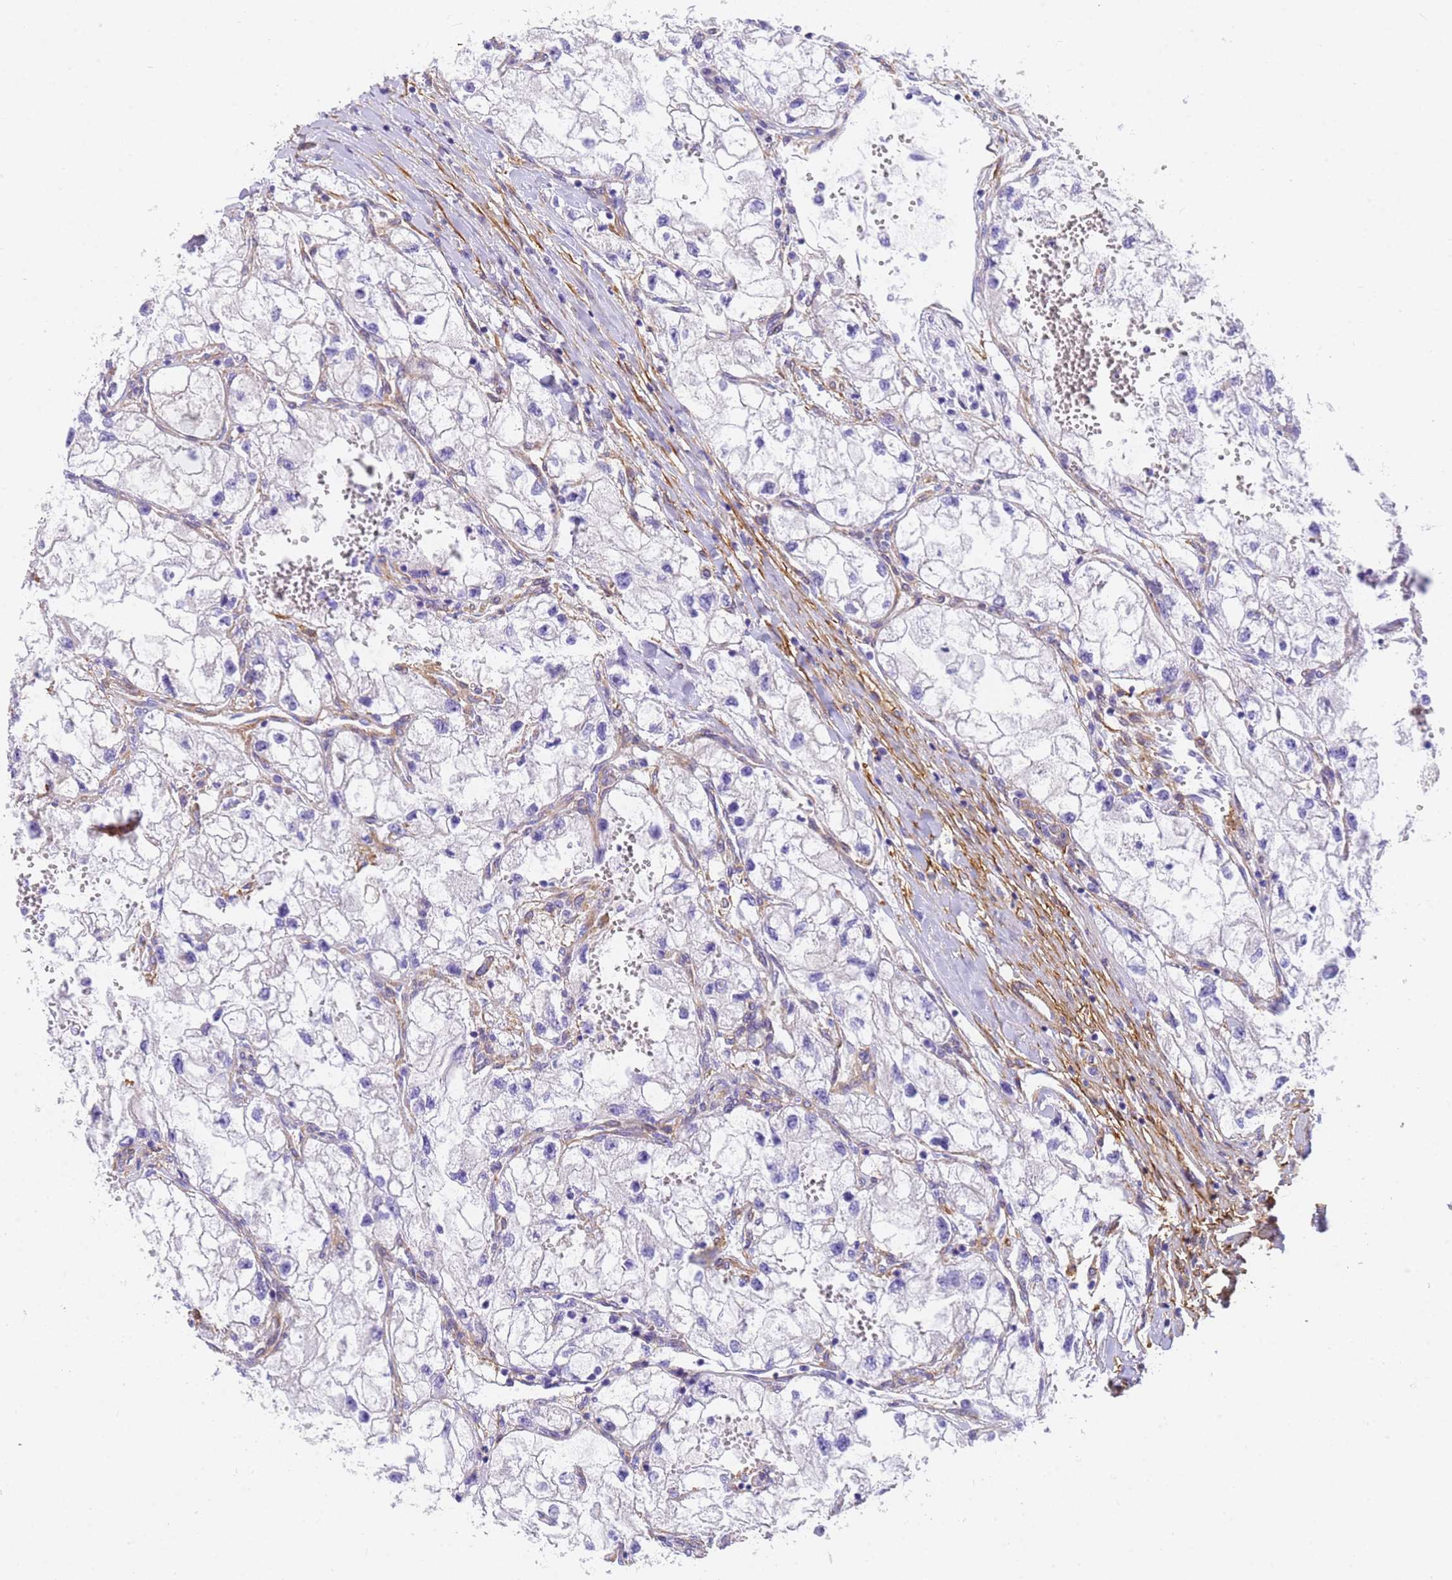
{"staining": {"intensity": "negative", "quantity": "none", "location": "none"}, "tissue": "renal cancer", "cell_type": "Tumor cells", "image_type": "cancer", "snomed": [{"axis": "morphology", "description": "Adenocarcinoma, NOS"}, {"axis": "topography", "description": "Kidney"}], "caption": "IHC histopathology image of human adenocarcinoma (renal) stained for a protein (brown), which displays no positivity in tumor cells. (Immunohistochemistry (ihc), brightfield microscopy, high magnification).", "gene": "MVB12A", "patient": {"sex": "female", "age": 70}}